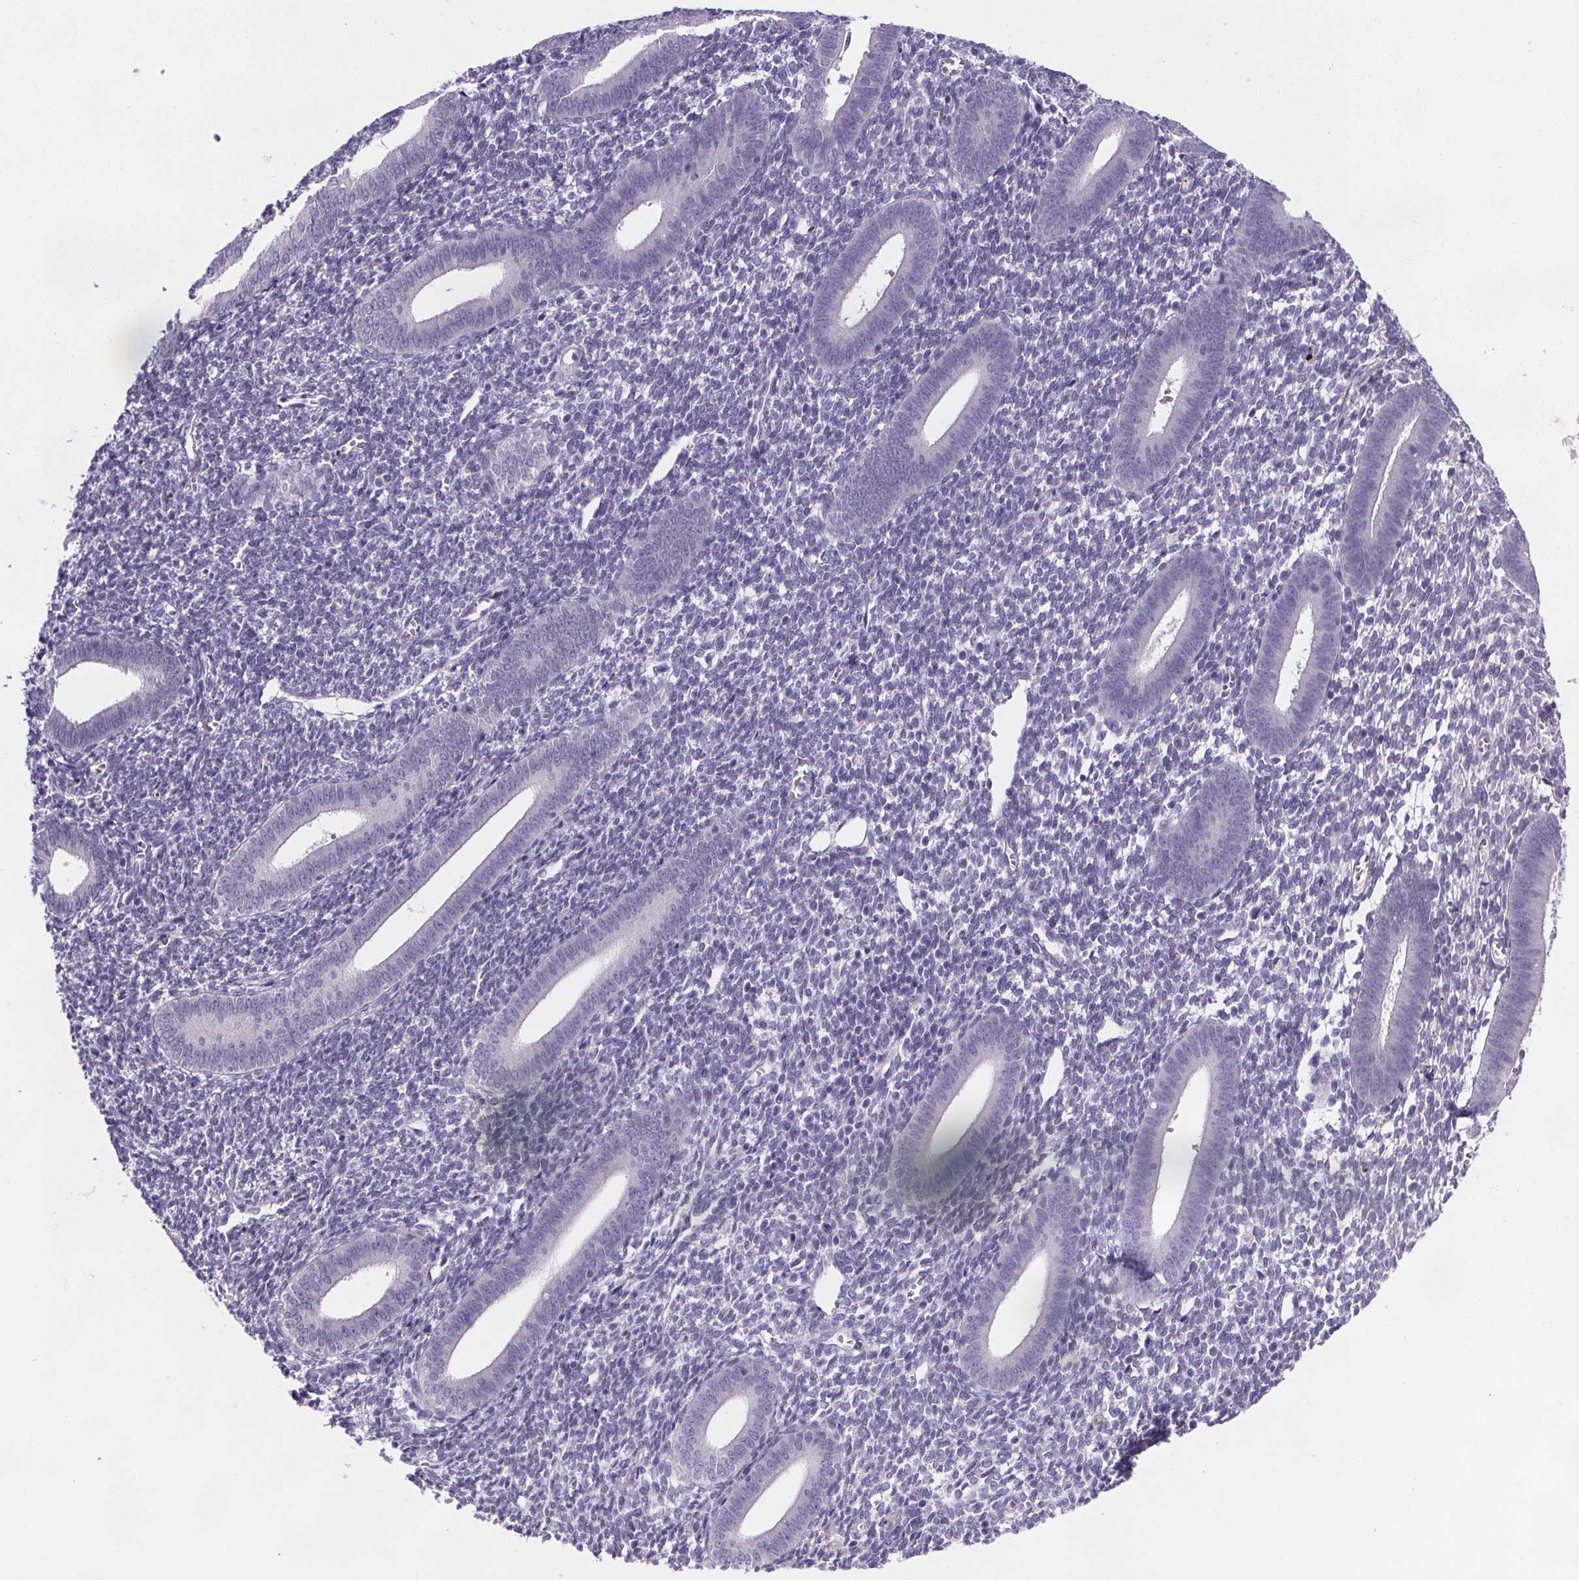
{"staining": {"intensity": "negative", "quantity": "none", "location": "none"}, "tissue": "endometrium", "cell_type": "Cells in endometrial stroma", "image_type": "normal", "snomed": [{"axis": "morphology", "description": "Normal tissue, NOS"}, {"axis": "topography", "description": "Endometrium"}], "caption": "Endometrium stained for a protein using IHC demonstrates no expression cells in endometrial stroma.", "gene": "CUBN", "patient": {"sex": "female", "age": 25}}